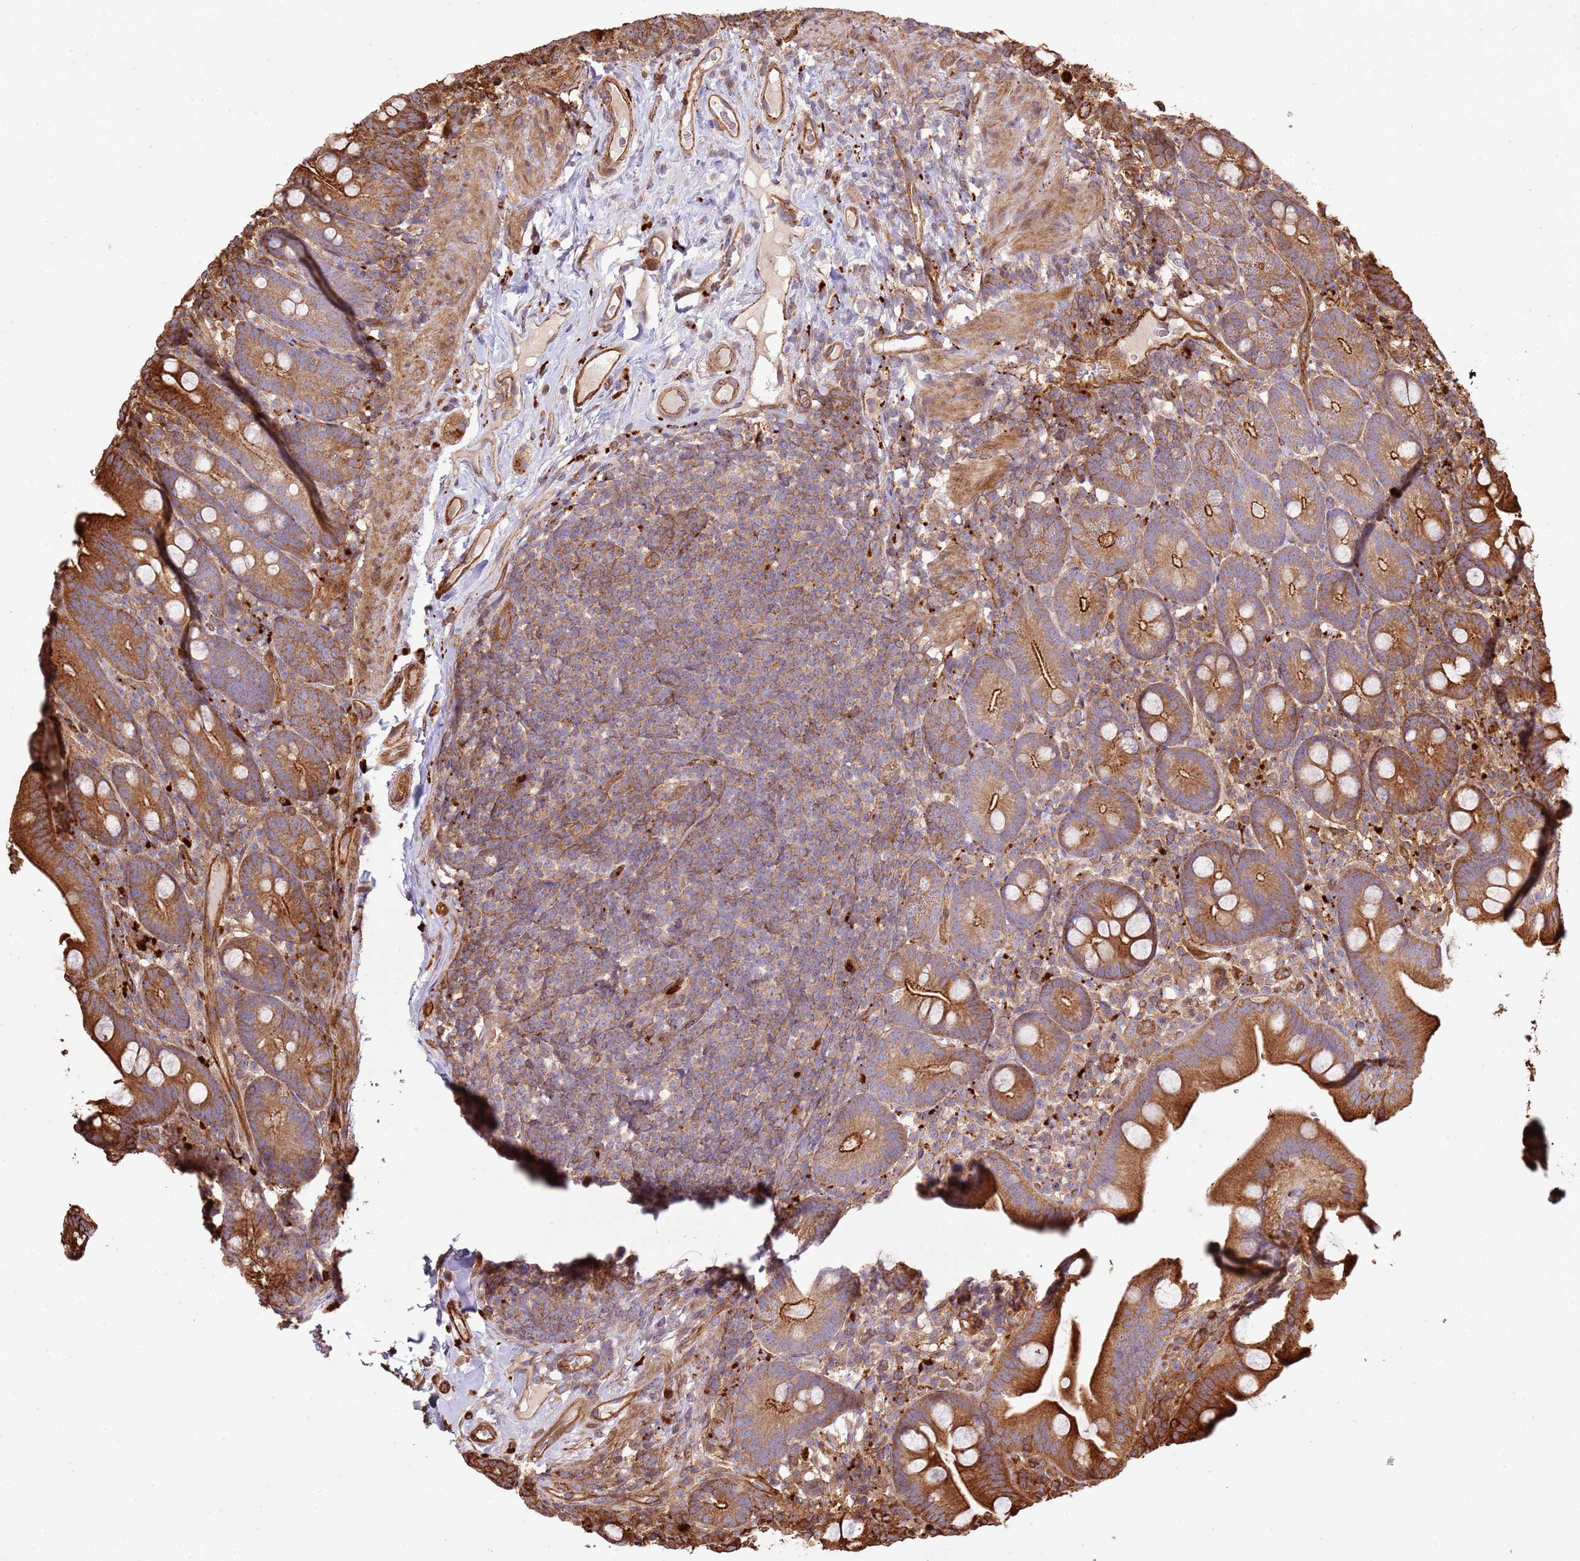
{"staining": {"intensity": "strong", "quantity": ">75%", "location": "cytoplasmic/membranous"}, "tissue": "small intestine", "cell_type": "Glandular cells", "image_type": "normal", "snomed": [{"axis": "morphology", "description": "Normal tissue, NOS"}, {"axis": "topography", "description": "Small intestine"}], "caption": "Brown immunohistochemical staining in unremarkable small intestine exhibits strong cytoplasmic/membranous positivity in about >75% of glandular cells.", "gene": "NDUFAF4", "patient": {"sex": "female", "age": 68}}